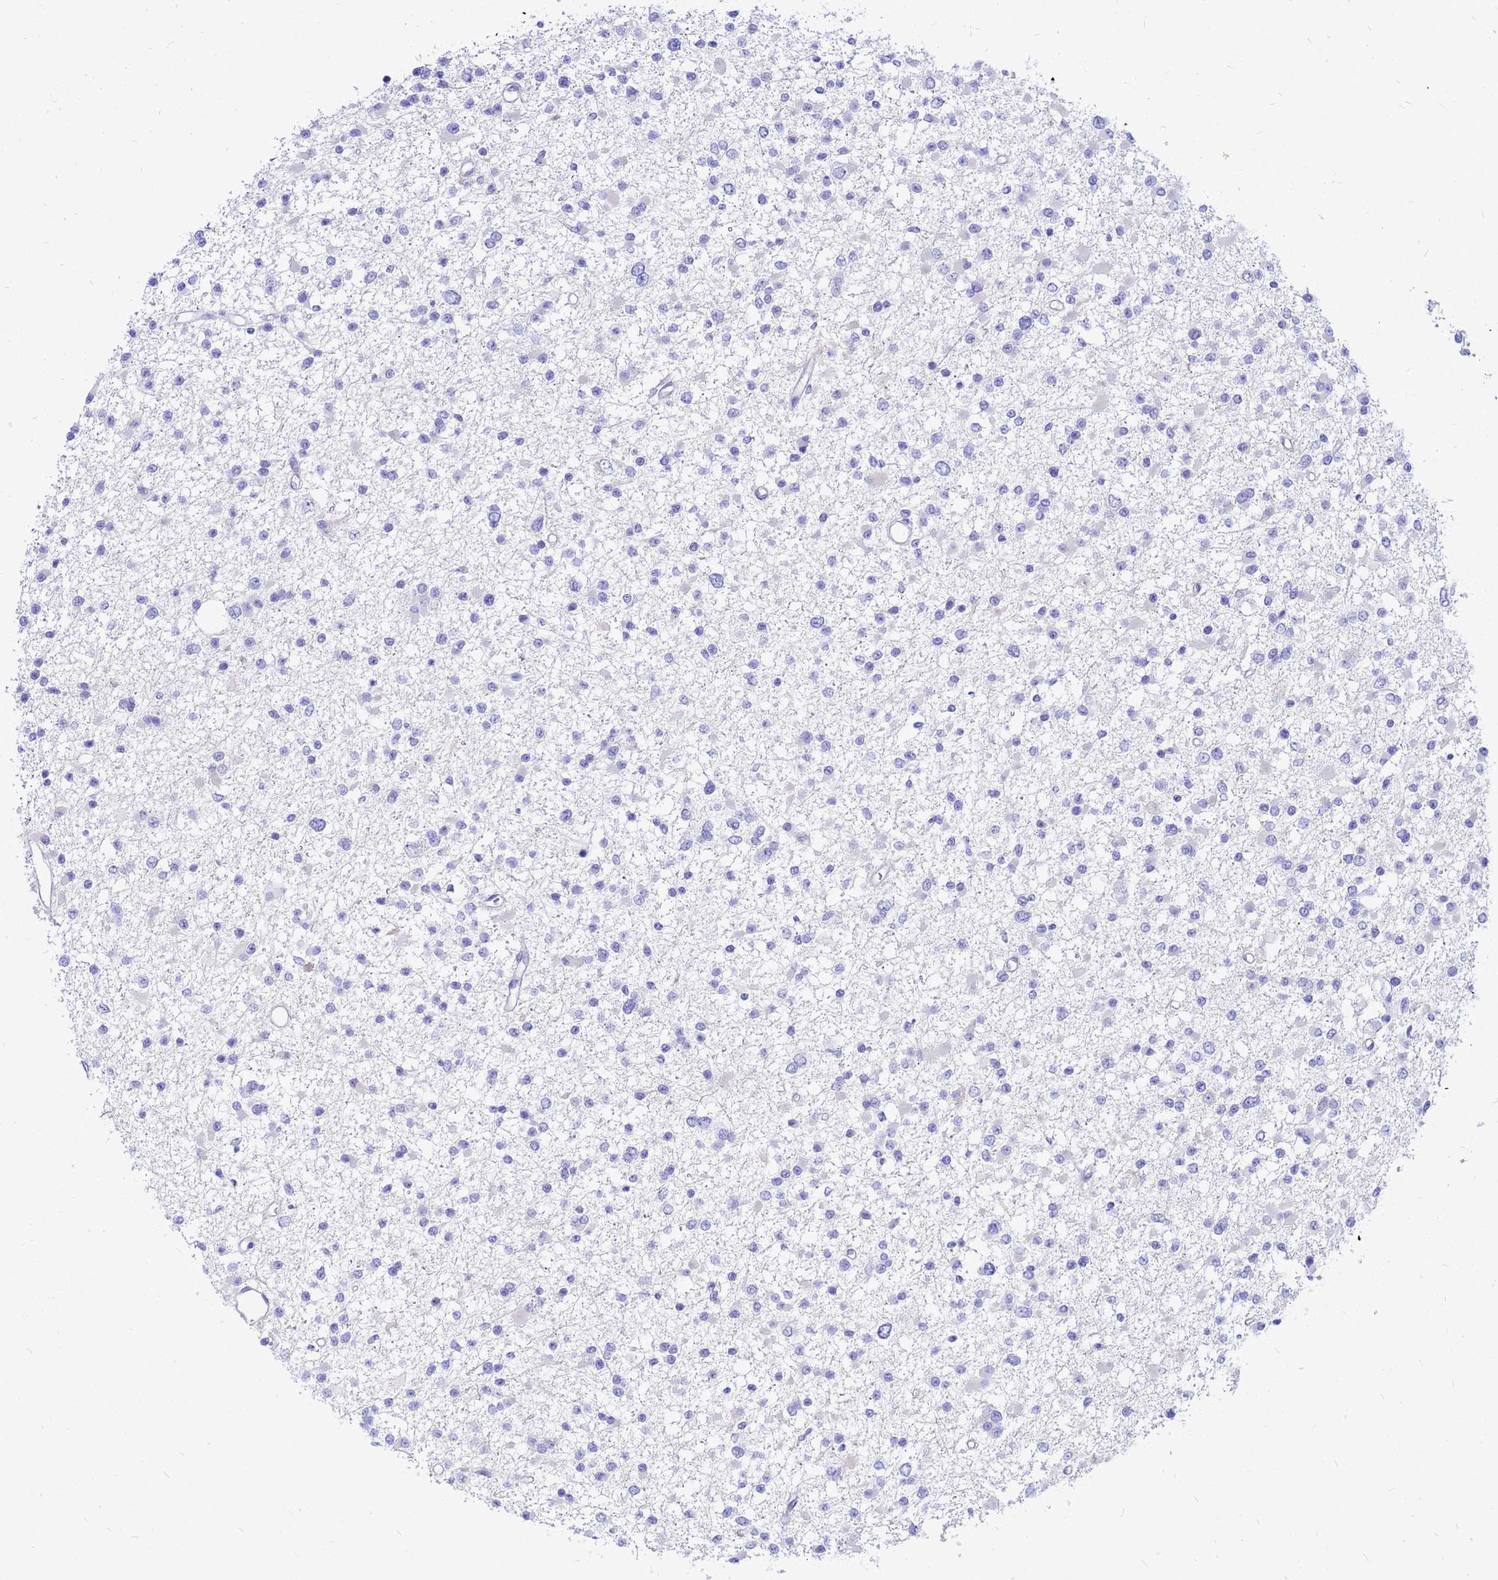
{"staining": {"intensity": "negative", "quantity": "none", "location": "none"}, "tissue": "glioma", "cell_type": "Tumor cells", "image_type": "cancer", "snomed": [{"axis": "morphology", "description": "Glioma, malignant, Low grade"}, {"axis": "topography", "description": "Brain"}], "caption": "Histopathology image shows no significant protein expression in tumor cells of glioma.", "gene": "FHIP1A", "patient": {"sex": "female", "age": 22}}